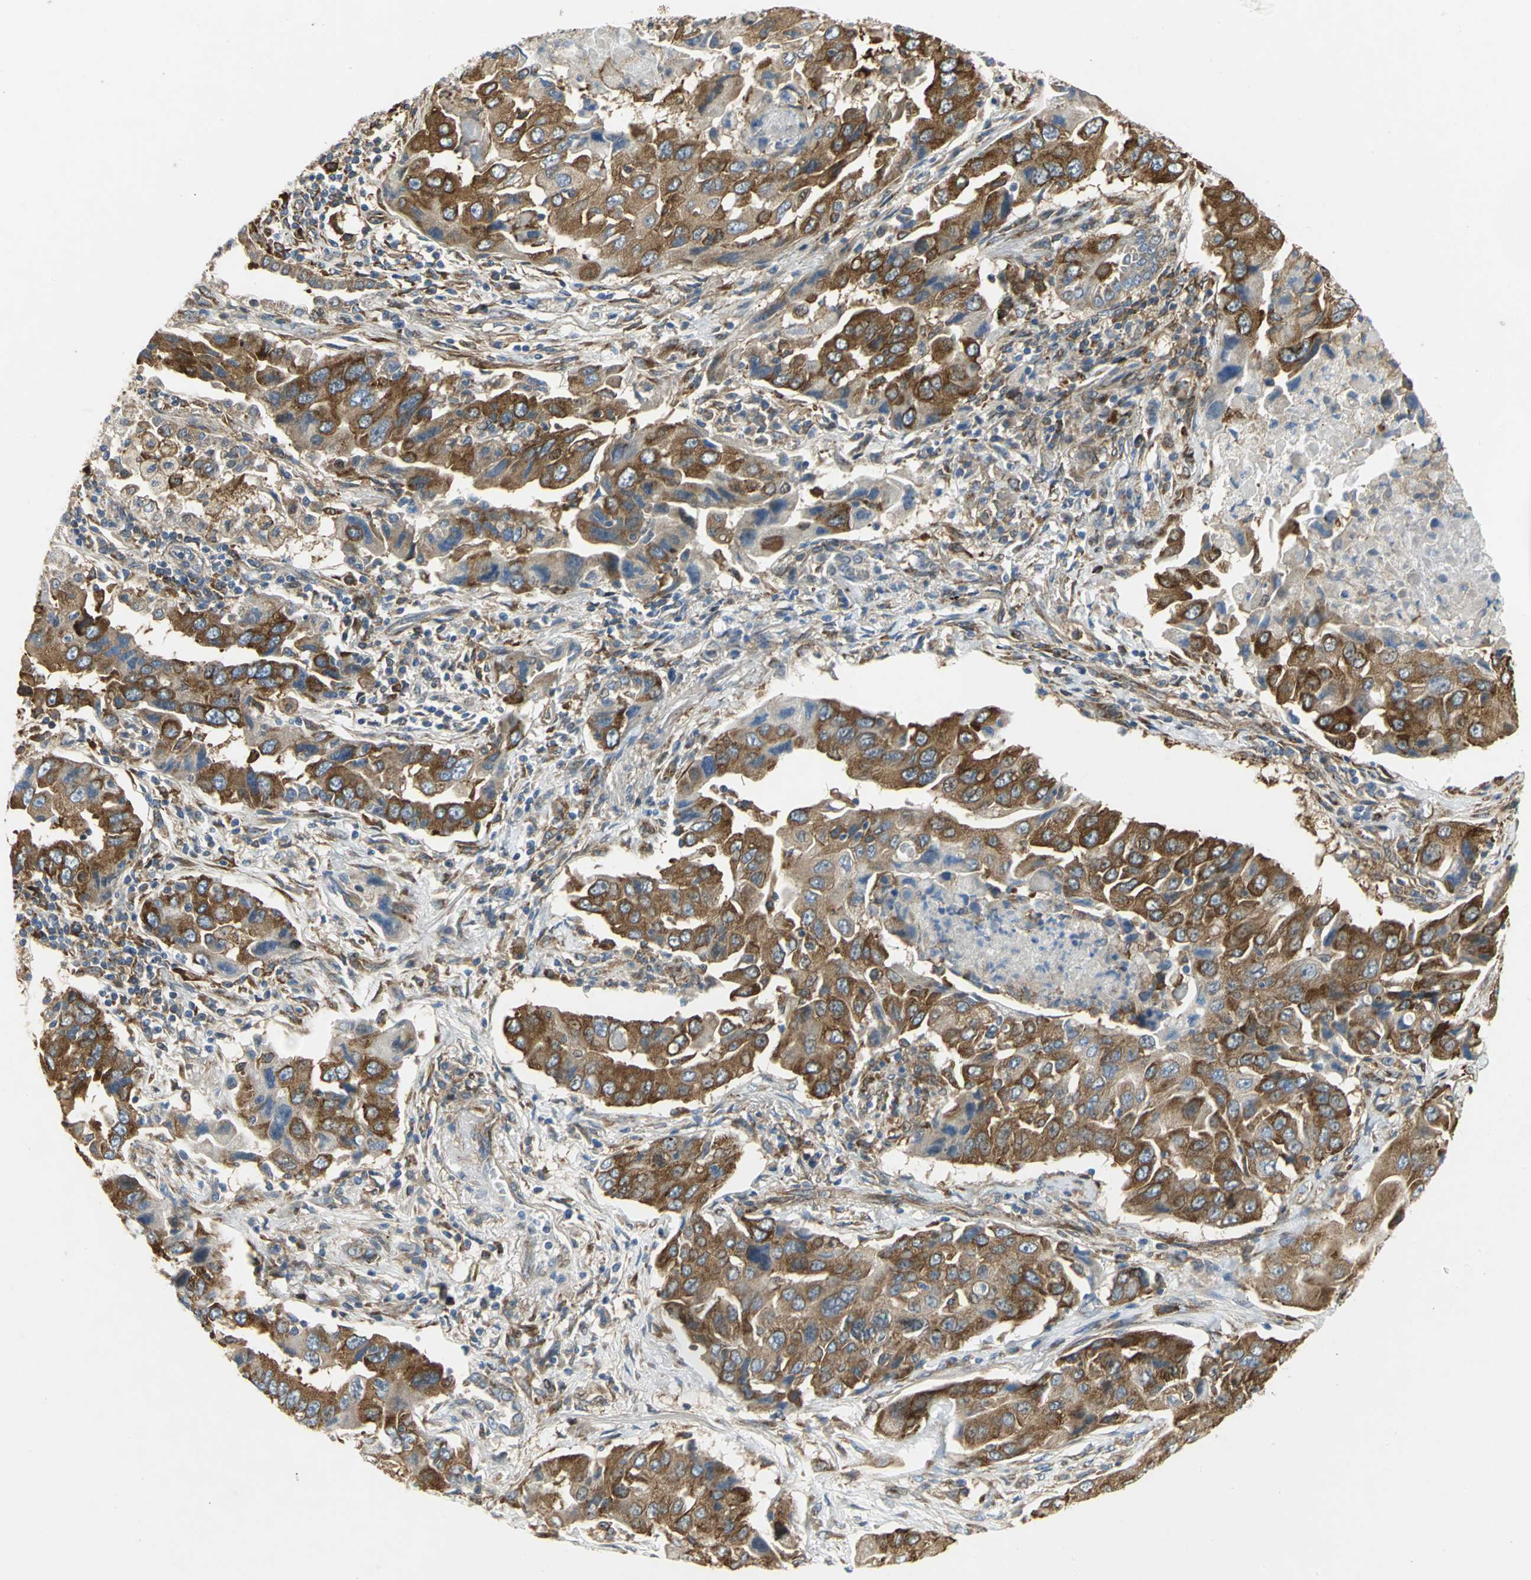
{"staining": {"intensity": "moderate", "quantity": ">75%", "location": "cytoplasmic/membranous"}, "tissue": "lung cancer", "cell_type": "Tumor cells", "image_type": "cancer", "snomed": [{"axis": "morphology", "description": "Adenocarcinoma, NOS"}, {"axis": "topography", "description": "Lung"}], "caption": "High-power microscopy captured an IHC histopathology image of lung adenocarcinoma, revealing moderate cytoplasmic/membranous staining in about >75% of tumor cells.", "gene": "YBX1", "patient": {"sex": "female", "age": 65}}